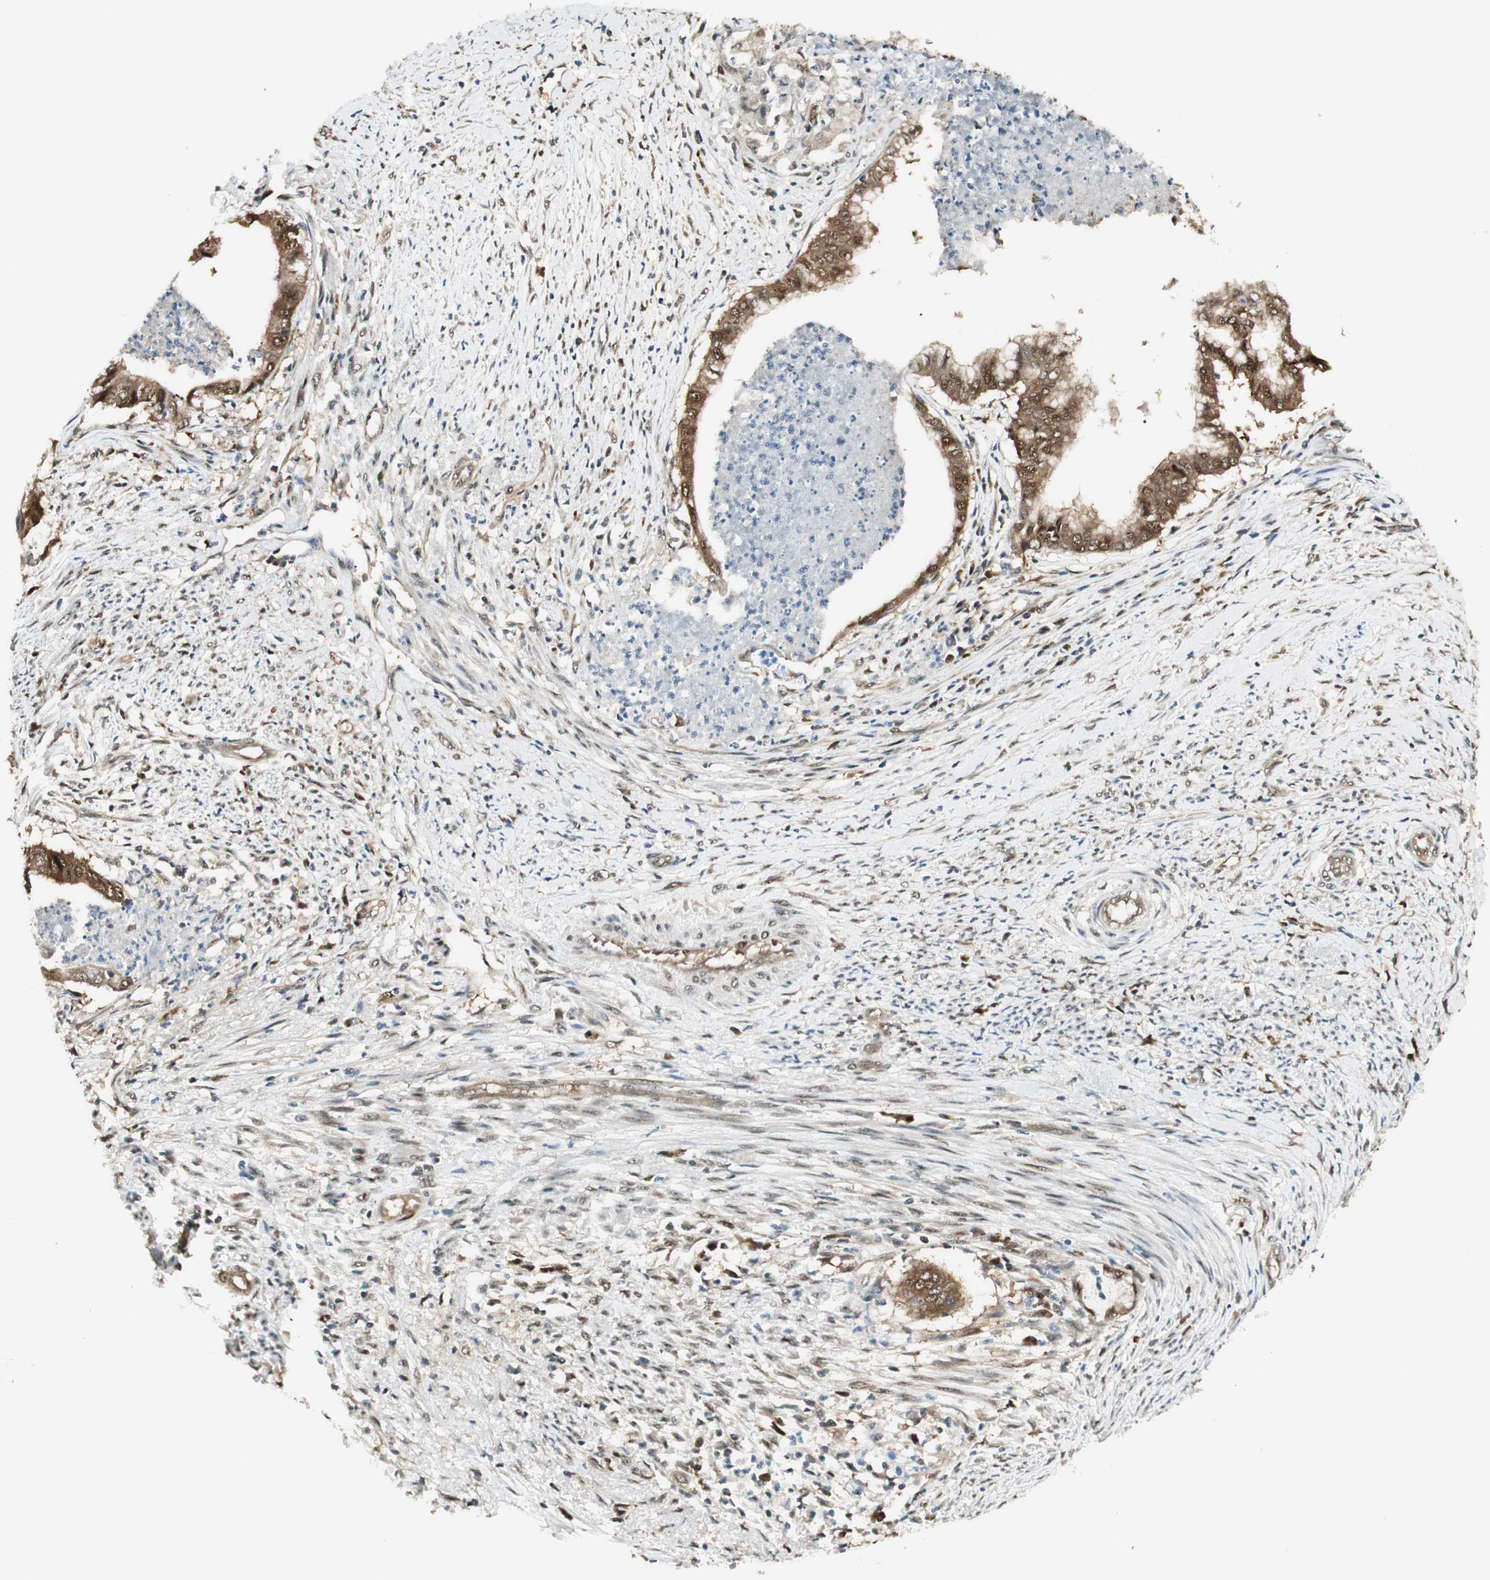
{"staining": {"intensity": "moderate", "quantity": "25%-75%", "location": "cytoplasmic/membranous"}, "tissue": "endometrial cancer", "cell_type": "Tumor cells", "image_type": "cancer", "snomed": [{"axis": "morphology", "description": "Necrosis, NOS"}, {"axis": "morphology", "description": "Adenocarcinoma, NOS"}, {"axis": "topography", "description": "Endometrium"}], "caption": "Immunohistochemistry (IHC) histopathology image of human endometrial cancer (adenocarcinoma) stained for a protein (brown), which shows medium levels of moderate cytoplasmic/membranous positivity in approximately 25%-75% of tumor cells.", "gene": "IPO5", "patient": {"sex": "female", "age": 79}}